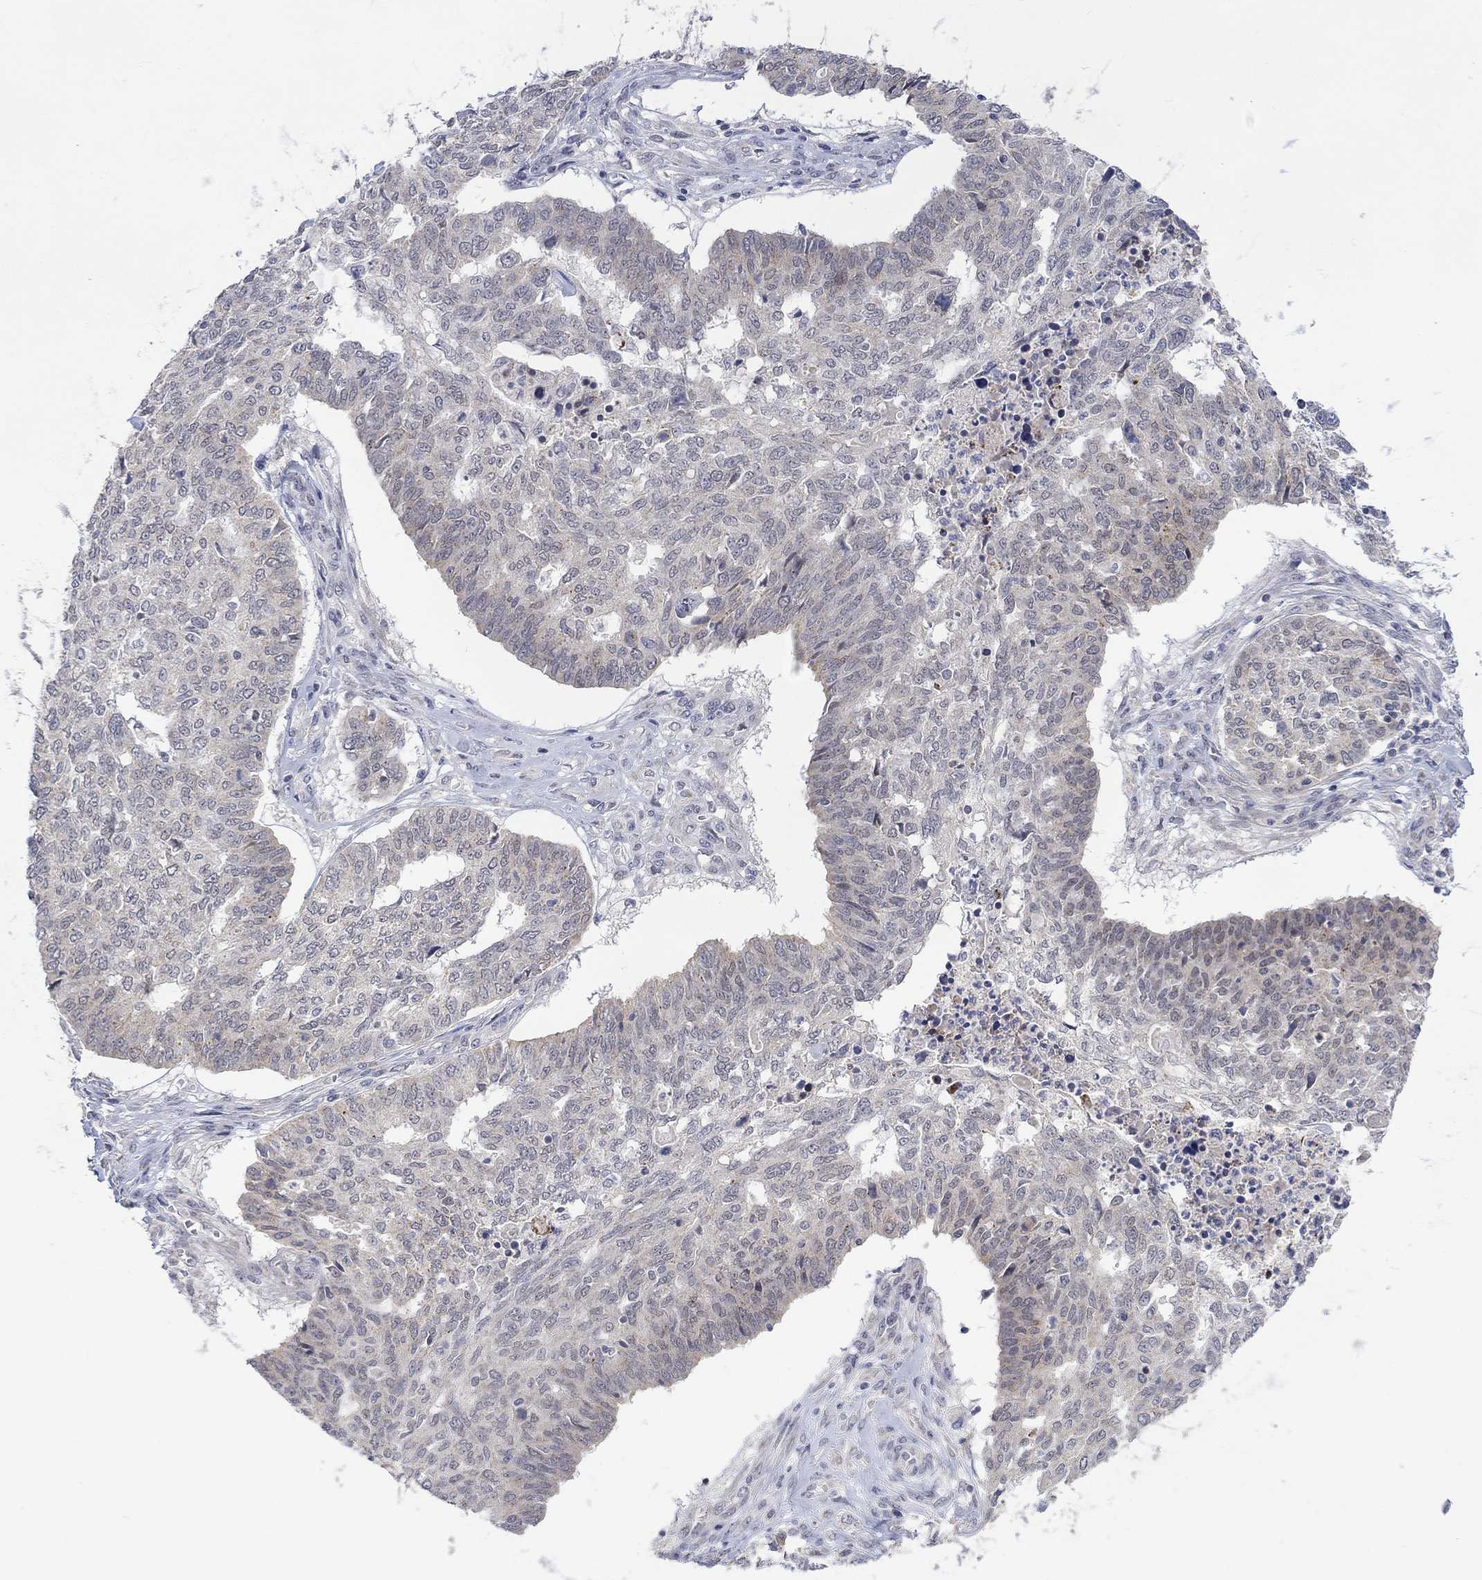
{"staining": {"intensity": "negative", "quantity": "none", "location": "none"}, "tissue": "ovarian cancer", "cell_type": "Tumor cells", "image_type": "cancer", "snomed": [{"axis": "morphology", "description": "Cystadenocarcinoma, serous, NOS"}, {"axis": "topography", "description": "Ovary"}], "caption": "A high-resolution histopathology image shows immunohistochemistry (IHC) staining of serous cystadenocarcinoma (ovarian), which reveals no significant expression in tumor cells.", "gene": "SLC48A1", "patient": {"sex": "female", "age": 67}}